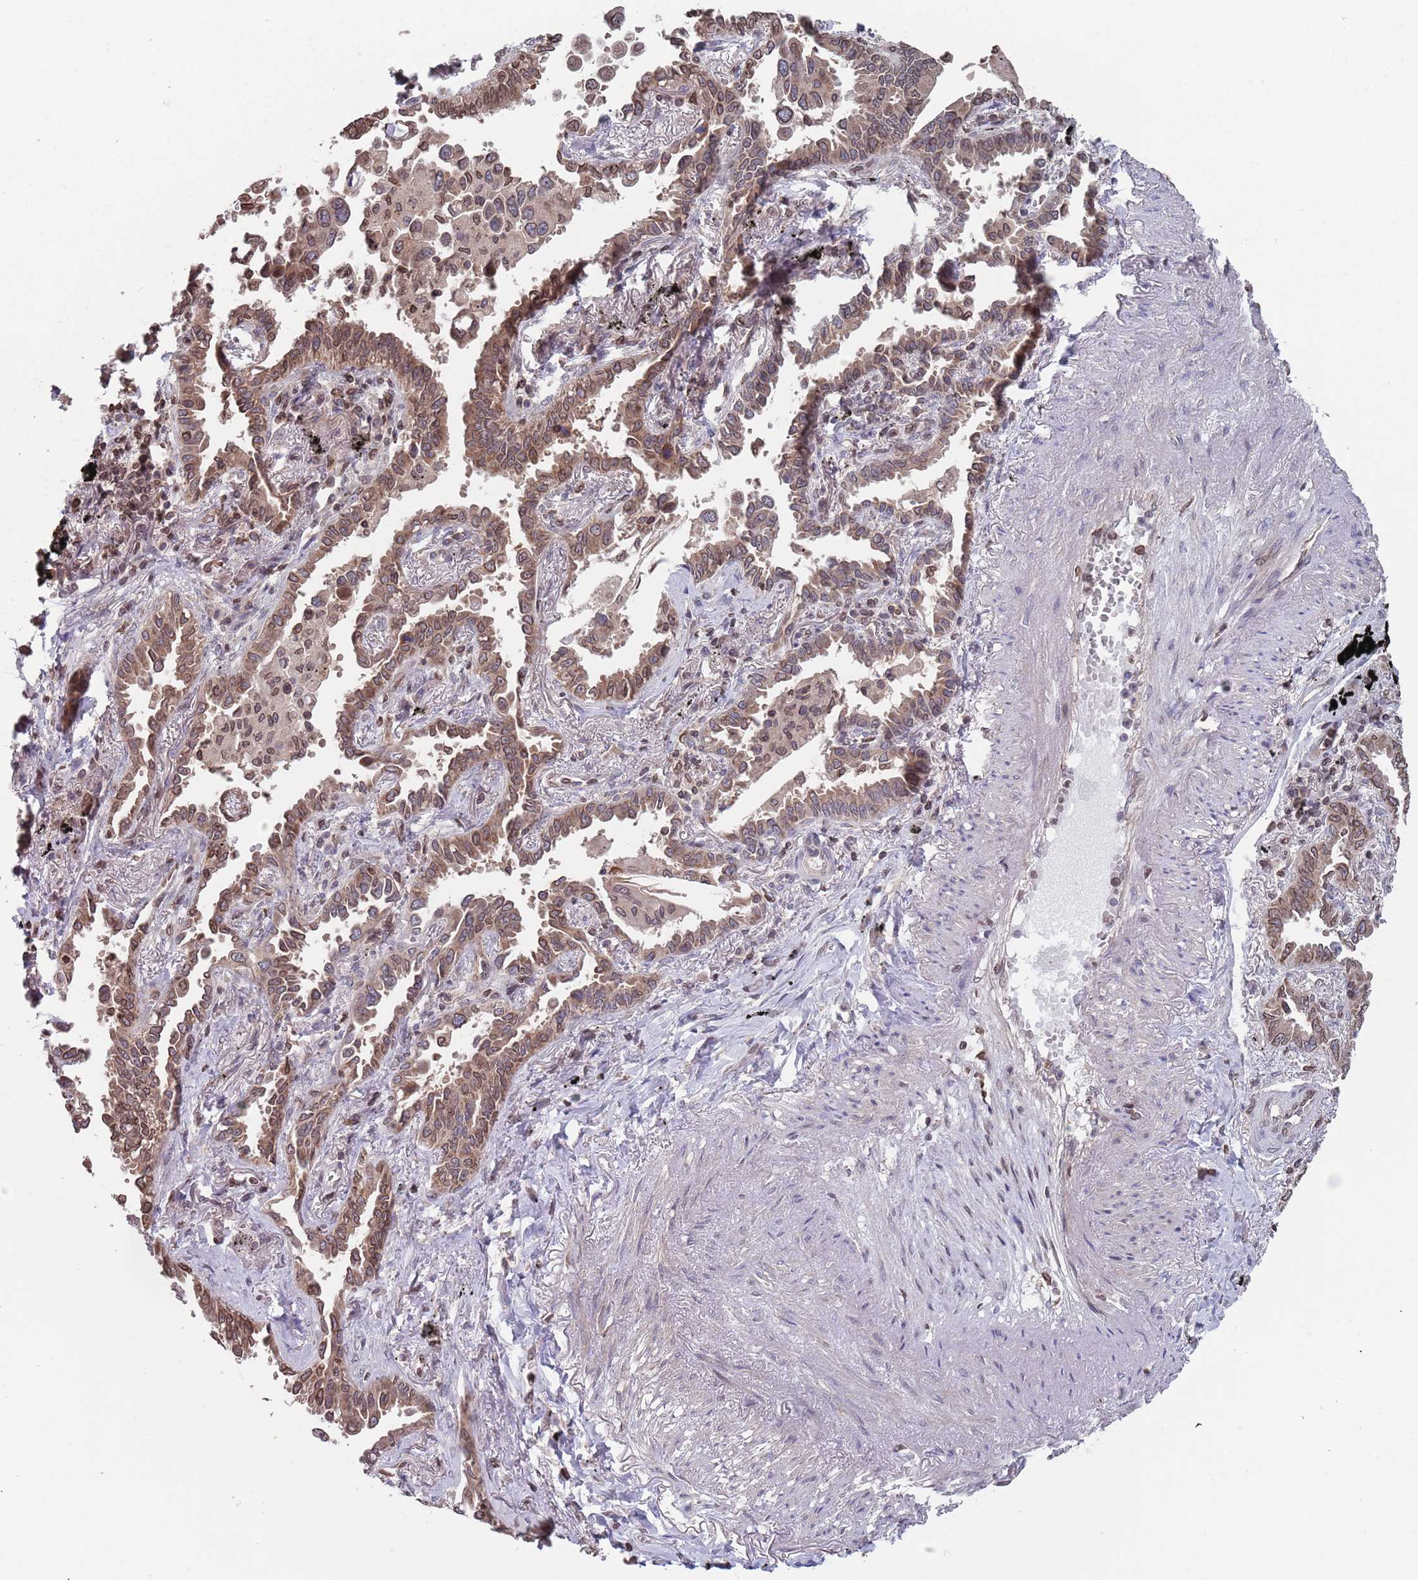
{"staining": {"intensity": "moderate", "quantity": ">75%", "location": "cytoplasmic/membranous,nuclear"}, "tissue": "lung cancer", "cell_type": "Tumor cells", "image_type": "cancer", "snomed": [{"axis": "morphology", "description": "Adenocarcinoma, NOS"}, {"axis": "topography", "description": "Lung"}], "caption": "Immunohistochemistry (IHC) photomicrograph of neoplastic tissue: adenocarcinoma (lung) stained using immunohistochemistry (IHC) reveals medium levels of moderate protein expression localized specifically in the cytoplasmic/membranous and nuclear of tumor cells, appearing as a cytoplasmic/membranous and nuclear brown color.", "gene": "SDHAF3", "patient": {"sex": "male", "age": 67}}